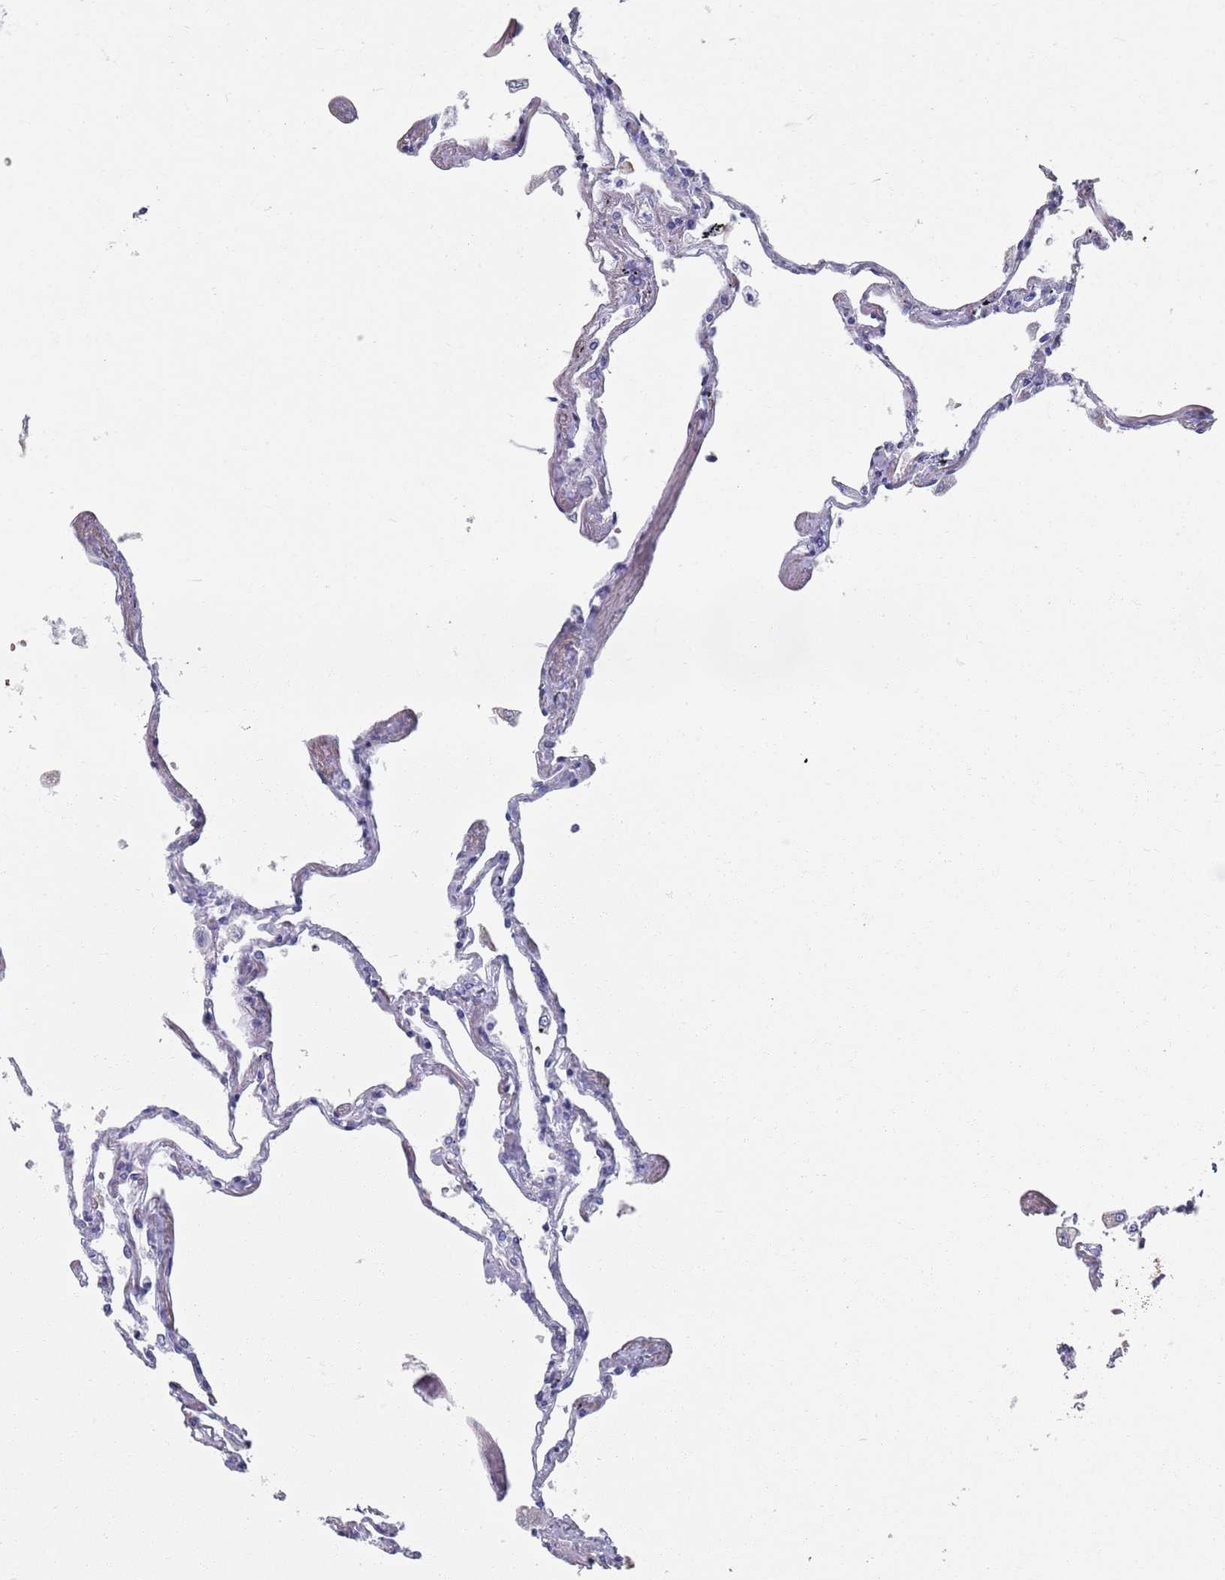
{"staining": {"intensity": "negative", "quantity": "none", "location": "none"}, "tissue": "lung", "cell_type": "Alveolar cells", "image_type": "normal", "snomed": [{"axis": "morphology", "description": "Normal tissue, NOS"}, {"axis": "topography", "description": "Lung"}], "caption": "Immunohistochemistry (IHC) photomicrograph of benign lung: lung stained with DAB (3,3'-diaminobenzidine) reveals no significant protein expression in alveolar cells. (DAB (3,3'-diaminobenzidine) immunohistochemistry (IHC) with hematoxylin counter stain).", "gene": "PLOD1", "patient": {"sex": "female", "age": 67}}